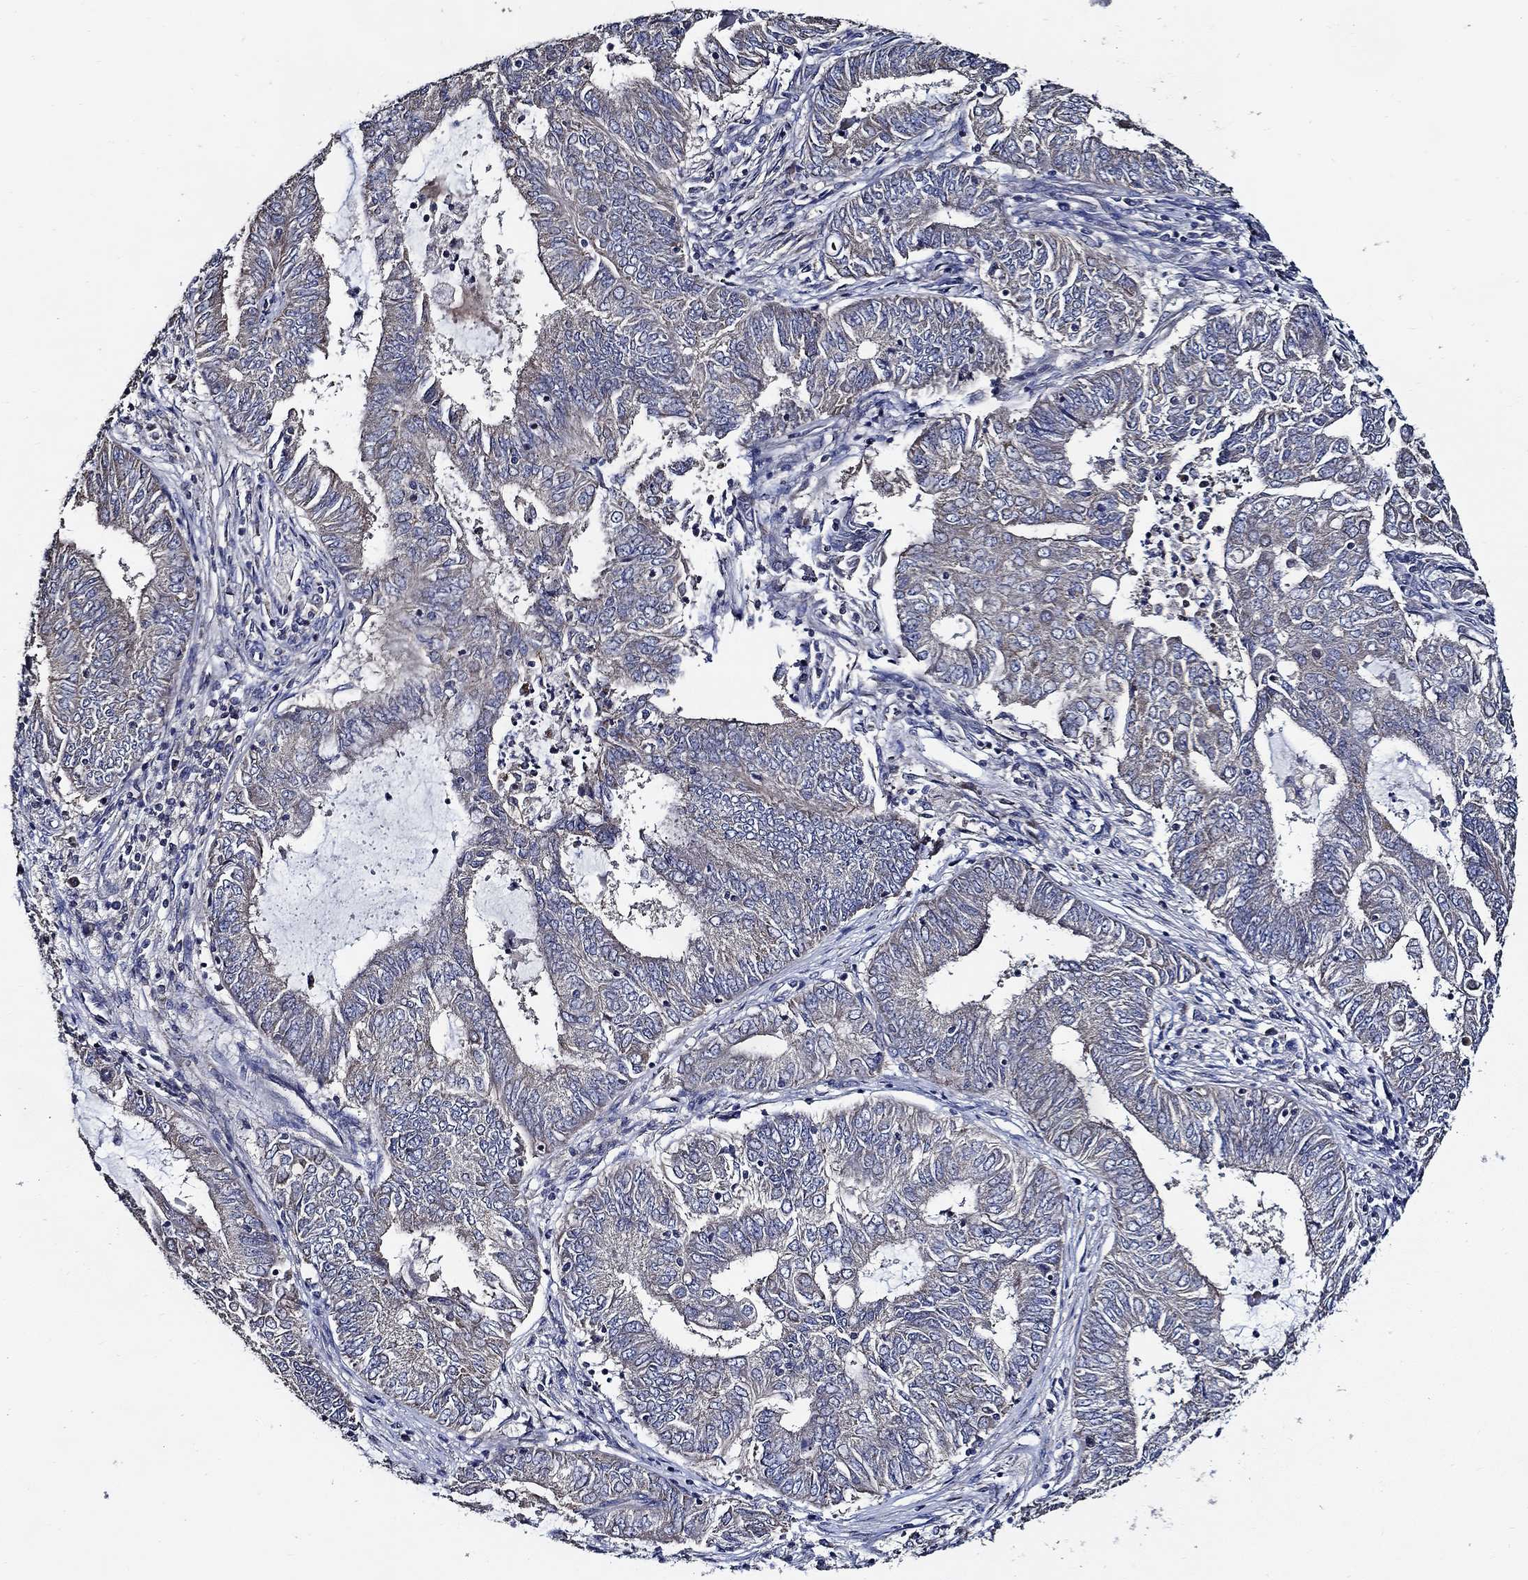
{"staining": {"intensity": "negative", "quantity": "none", "location": "none"}, "tissue": "endometrial cancer", "cell_type": "Tumor cells", "image_type": "cancer", "snomed": [{"axis": "morphology", "description": "Adenocarcinoma, NOS"}, {"axis": "topography", "description": "Endometrium"}], "caption": "High power microscopy histopathology image of an immunohistochemistry (IHC) photomicrograph of endometrial adenocarcinoma, revealing no significant staining in tumor cells.", "gene": "WDR53", "patient": {"sex": "female", "age": 62}}